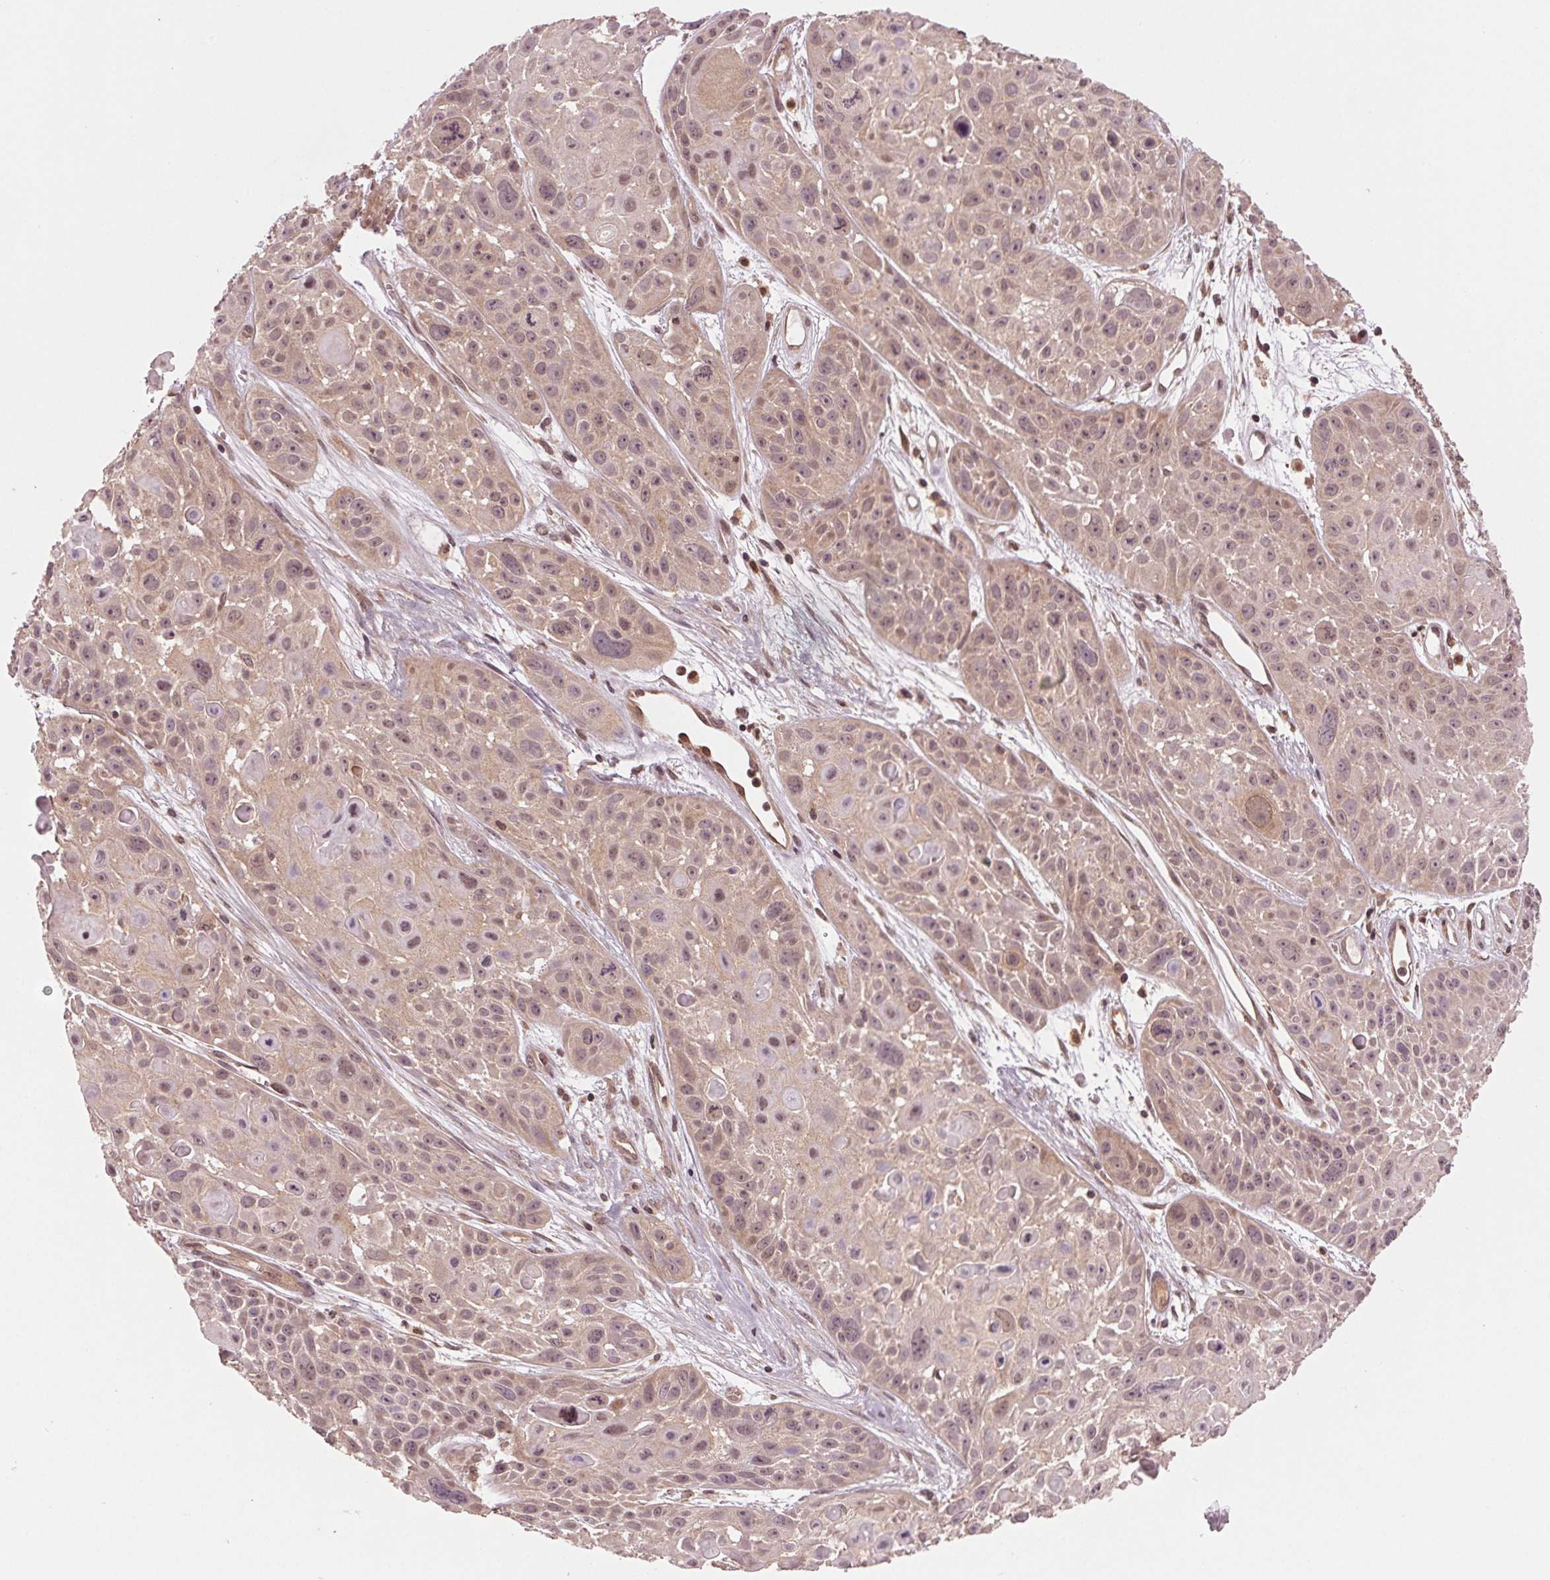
{"staining": {"intensity": "weak", "quantity": "25%-75%", "location": "cytoplasmic/membranous,nuclear"}, "tissue": "skin cancer", "cell_type": "Tumor cells", "image_type": "cancer", "snomed": [{"axis": "morphology", "description": "Squamous cell carcinoma, NOS"}, {"axis": "topography", "description": "Skin"}, {"axis": "topography", "description": "Anal"}], "caption": "Immunohistochemistry photomicrograph of skin cancer stained for a protein (brown), which displays low levels of weak cytoplasmic/membranous and nuclear expression in about 25%-75% of tumor cells.", "gene": "STAT3", "patient": {"sex": "female", "age": 75}}